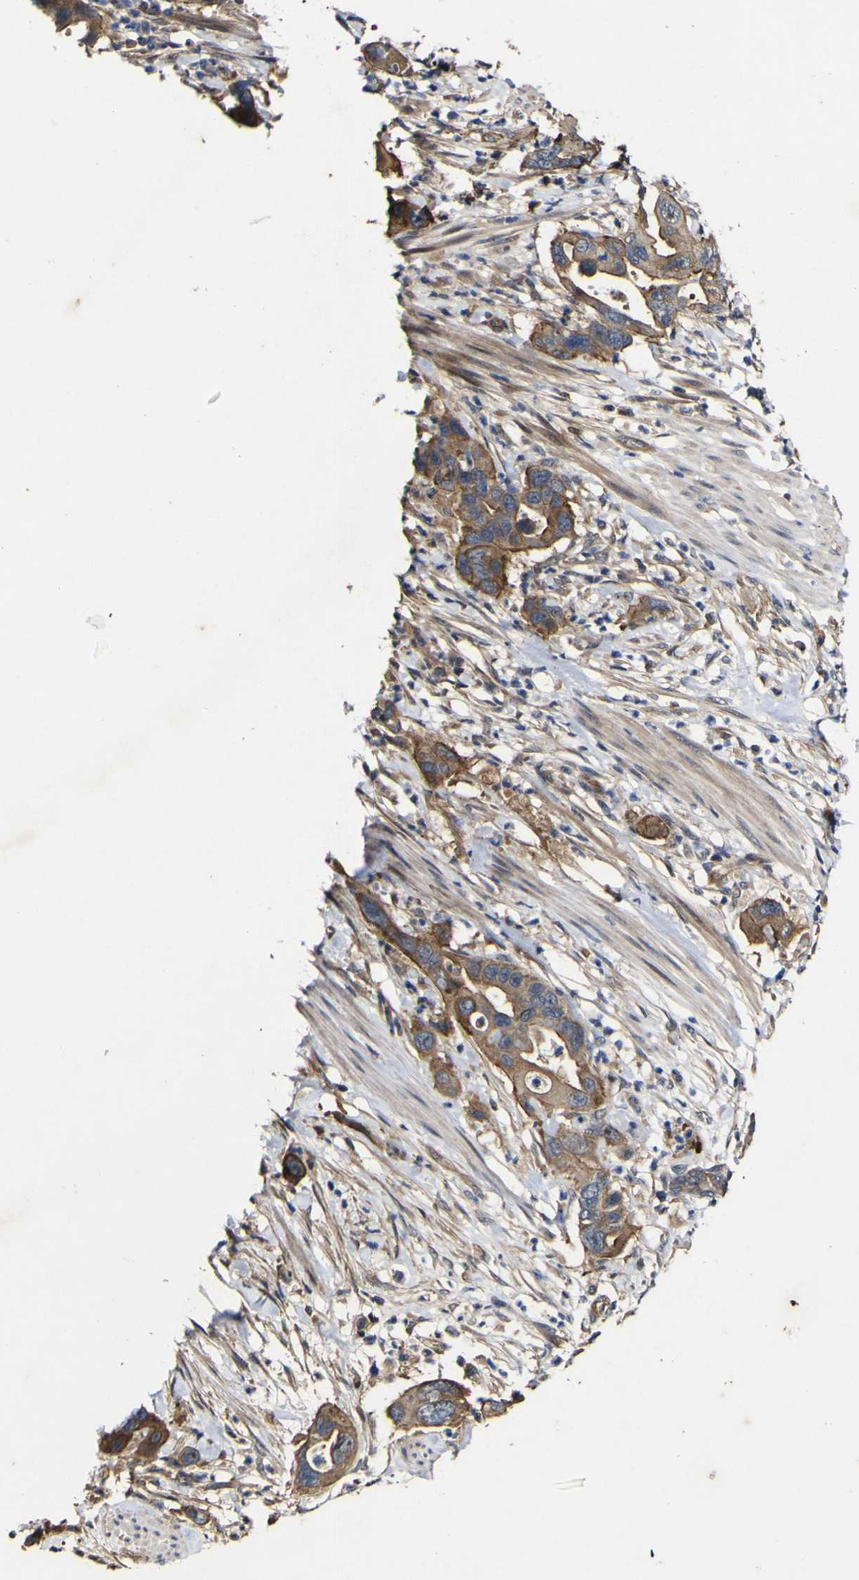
{"staining": {"intensity": "moderate", "quantity": ">75%", "location": "cytoplasmic/membranous"}, "tissue": "pancreatic cancer", "cell_type": "Tumor cells", "image_type": "cancer", "snomed": [{"axis": "morphology", "description": "Adenocarcinoma, NOS"}, {"axis": "topography", "description": "Pancreas"}], "caption": "Immunohistochemistry (IHC) (DAB (3,3'-diaminobenzidine)) staining of pancreatic cancer (adenocarcinoma) reveals moderate cytoplasmic/membranous protein expression in approximately >75% of tumor cells. (IHC, brightfield microscopy, high magnification).", "gene": "CCL2", "patient": {"sex": "female", "age": 71}}